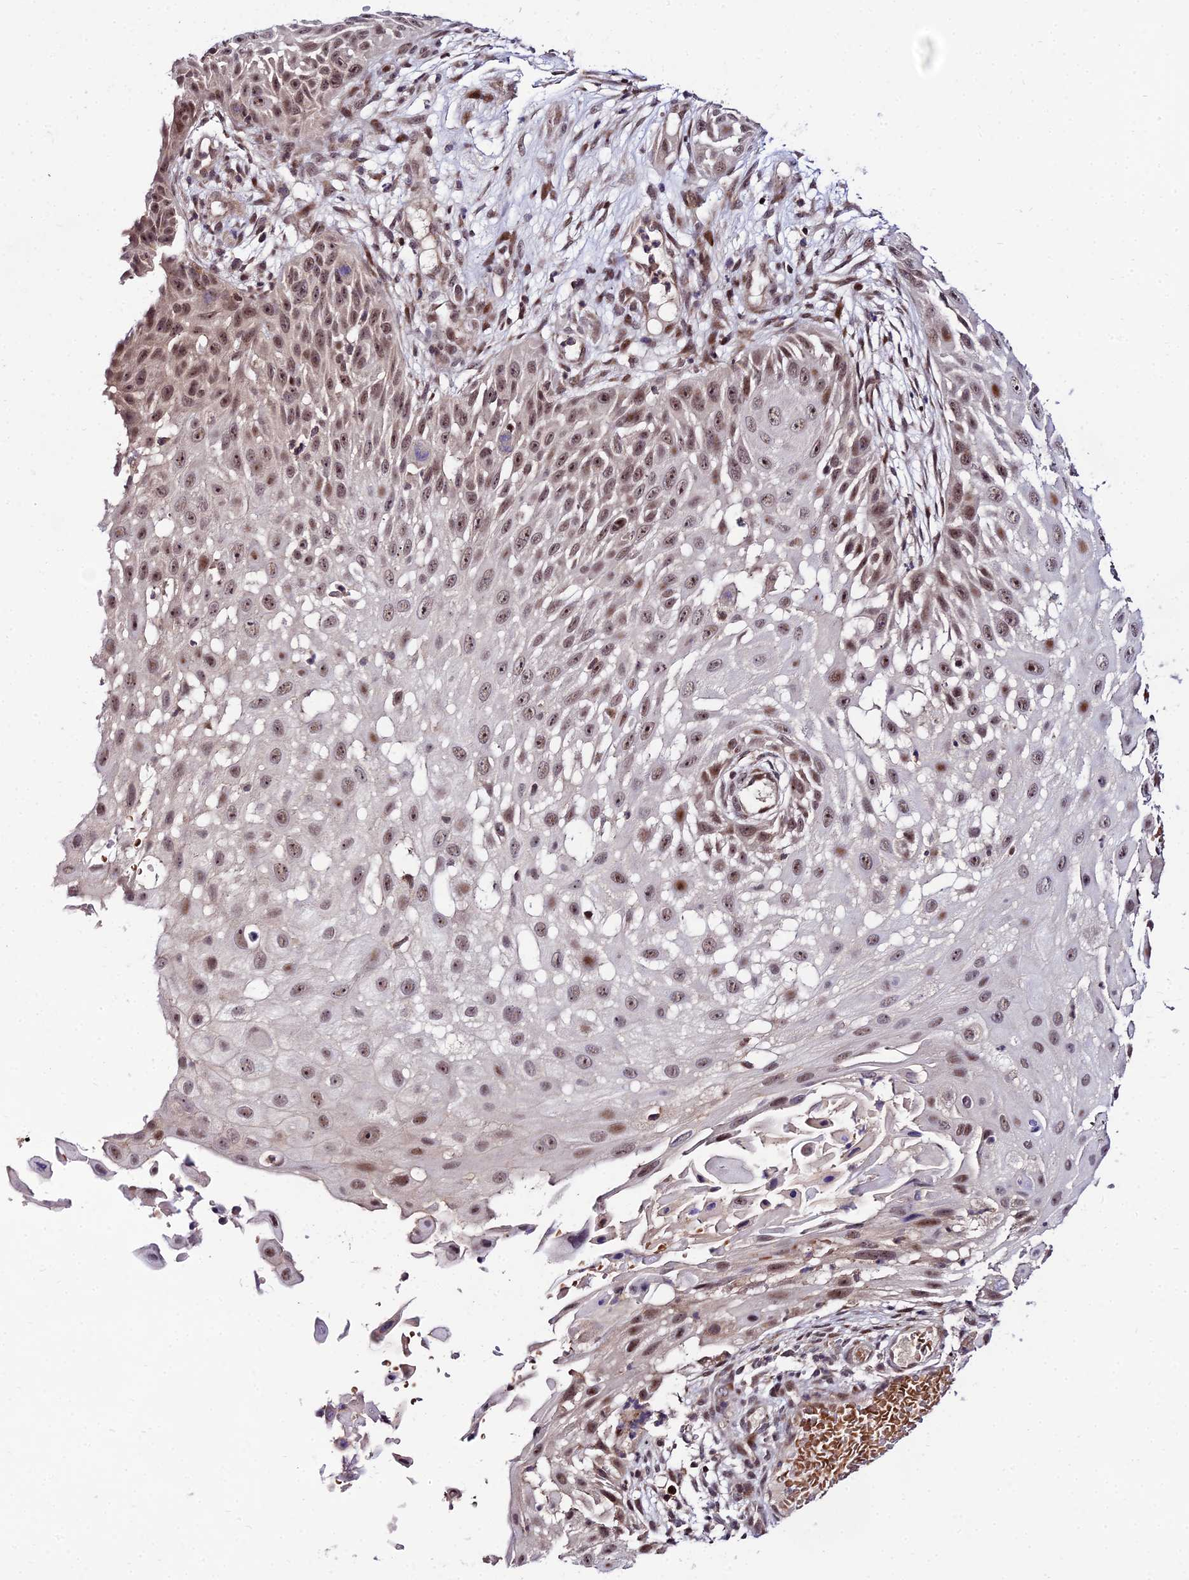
{"staining": {"intensity": "moderate", "quantity": ">75%", "location": "nuclear"}, "tissue": "skin cancer", "cell_type": "Tumor cells", "image_type": "cancer", "snomed": [{"axis": "morphology", "description": "Squamous cell carcinoma, NOS"}, {"axis": "topography", "description": "Skin"}], "caption": "Immunohistochemical staining of skin cancer reveals moderate nuclear protein expression in about >75% of tumor cells. (Stains: DAB (3,3'-diaminobenzidine) in brown, nuclei in blue, Microscopy: brightfield microscopy at high magnification).", "gene": "CIB3", "patient": {"sex": "female", "age": 44}}